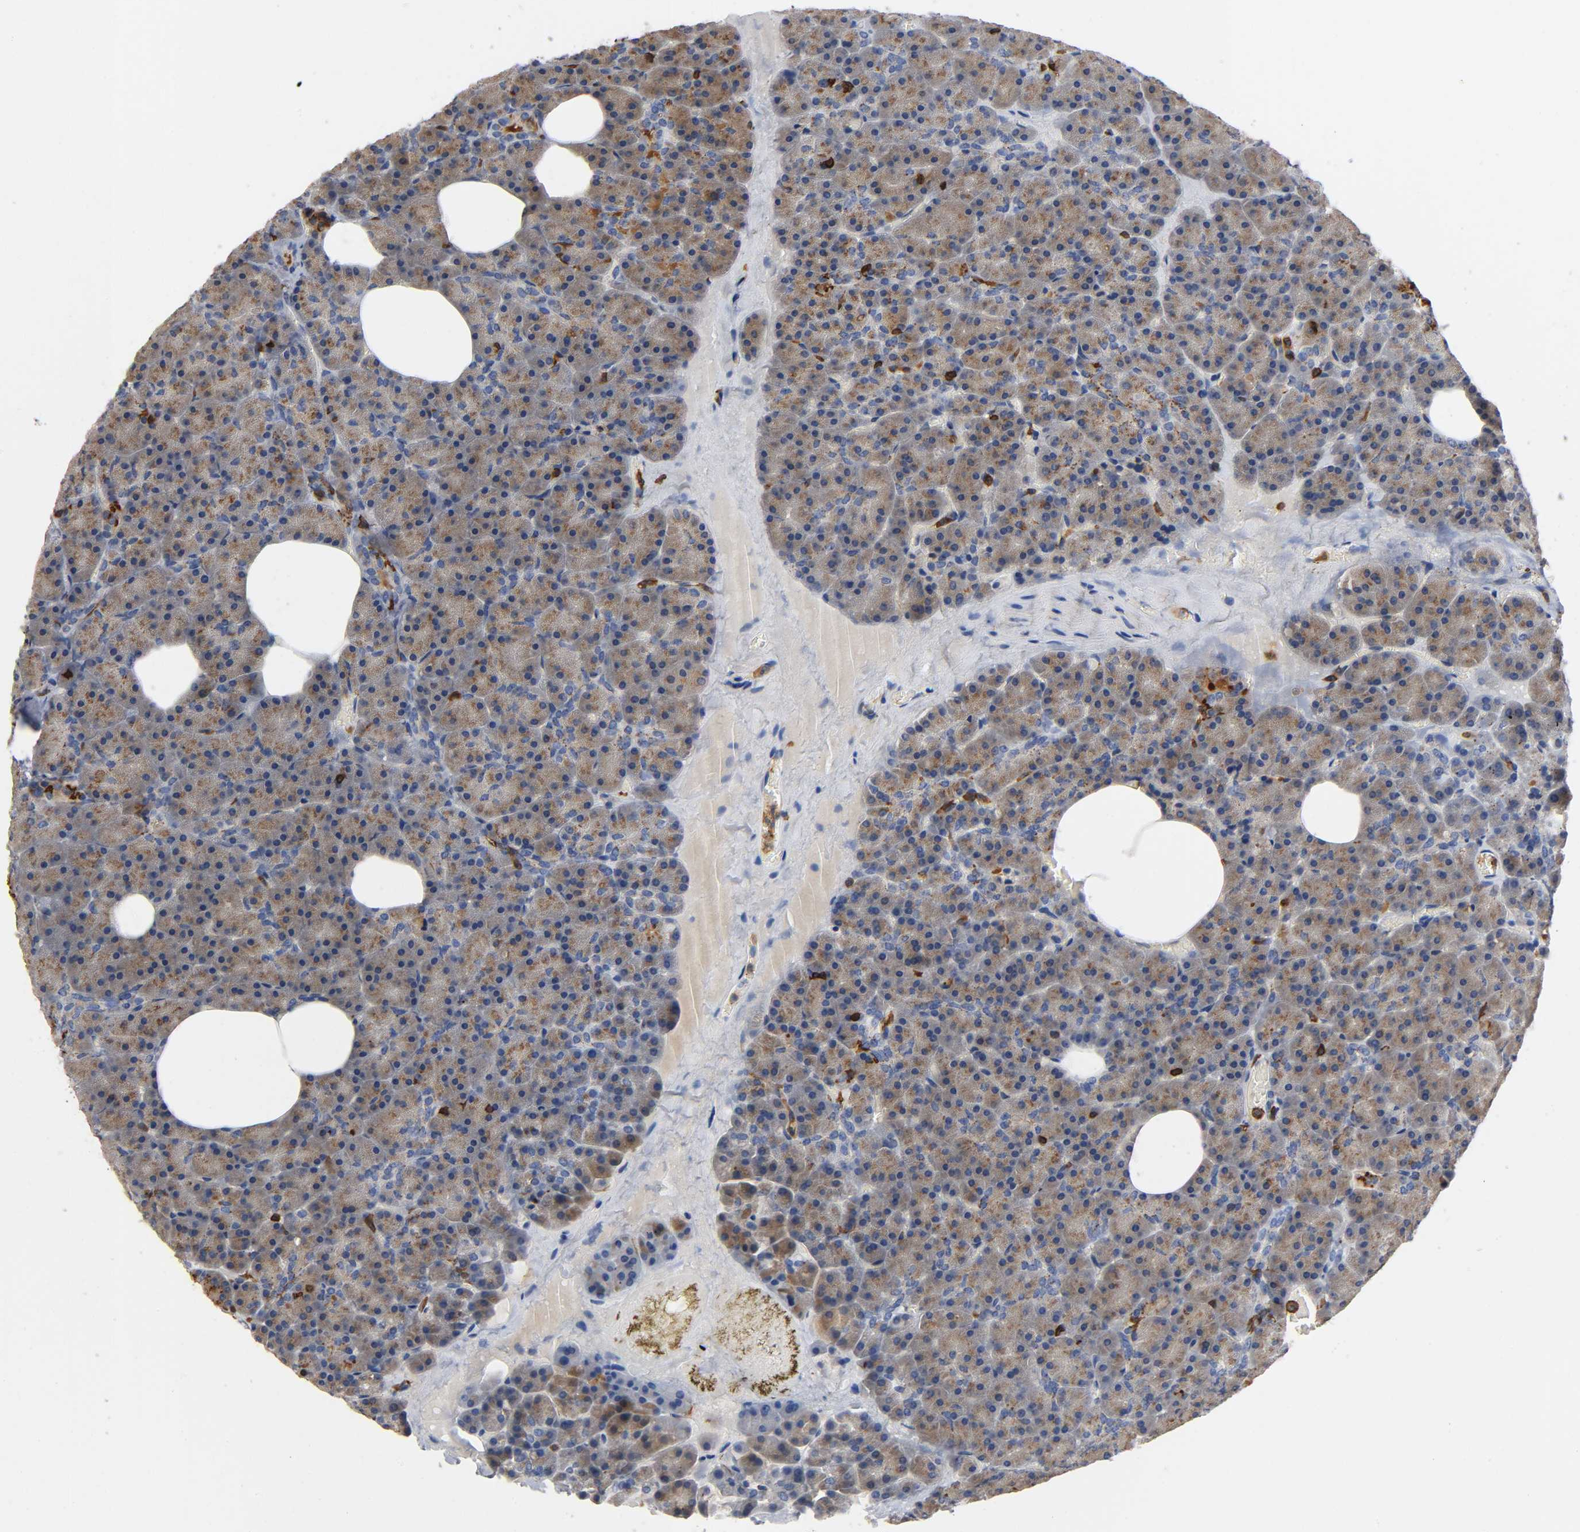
{"staining": {"intensity": "moderate", "quantity": ">75%", "location": "cytoplasmic/membranous"}, "tissue": "pancreas", "cell_type": "Exocrine glandular cells", "image_type": "normal", "snomed": [{"axis": "morphology", "description": "Normal tissue, NOS"}, {"axis": "topography", "description": "Pancreas"}], "caption": "DAB immunohistochemical staining of benign human pancreas reveals moderate cytoplasmic/membranous protein positivity in about >75% of exocrine glandular cells. (Brightfield microscopy of DAB IHC at high magnification).", "gene": "CAPN10", "patient": {"sex": "female", "age": 35}}